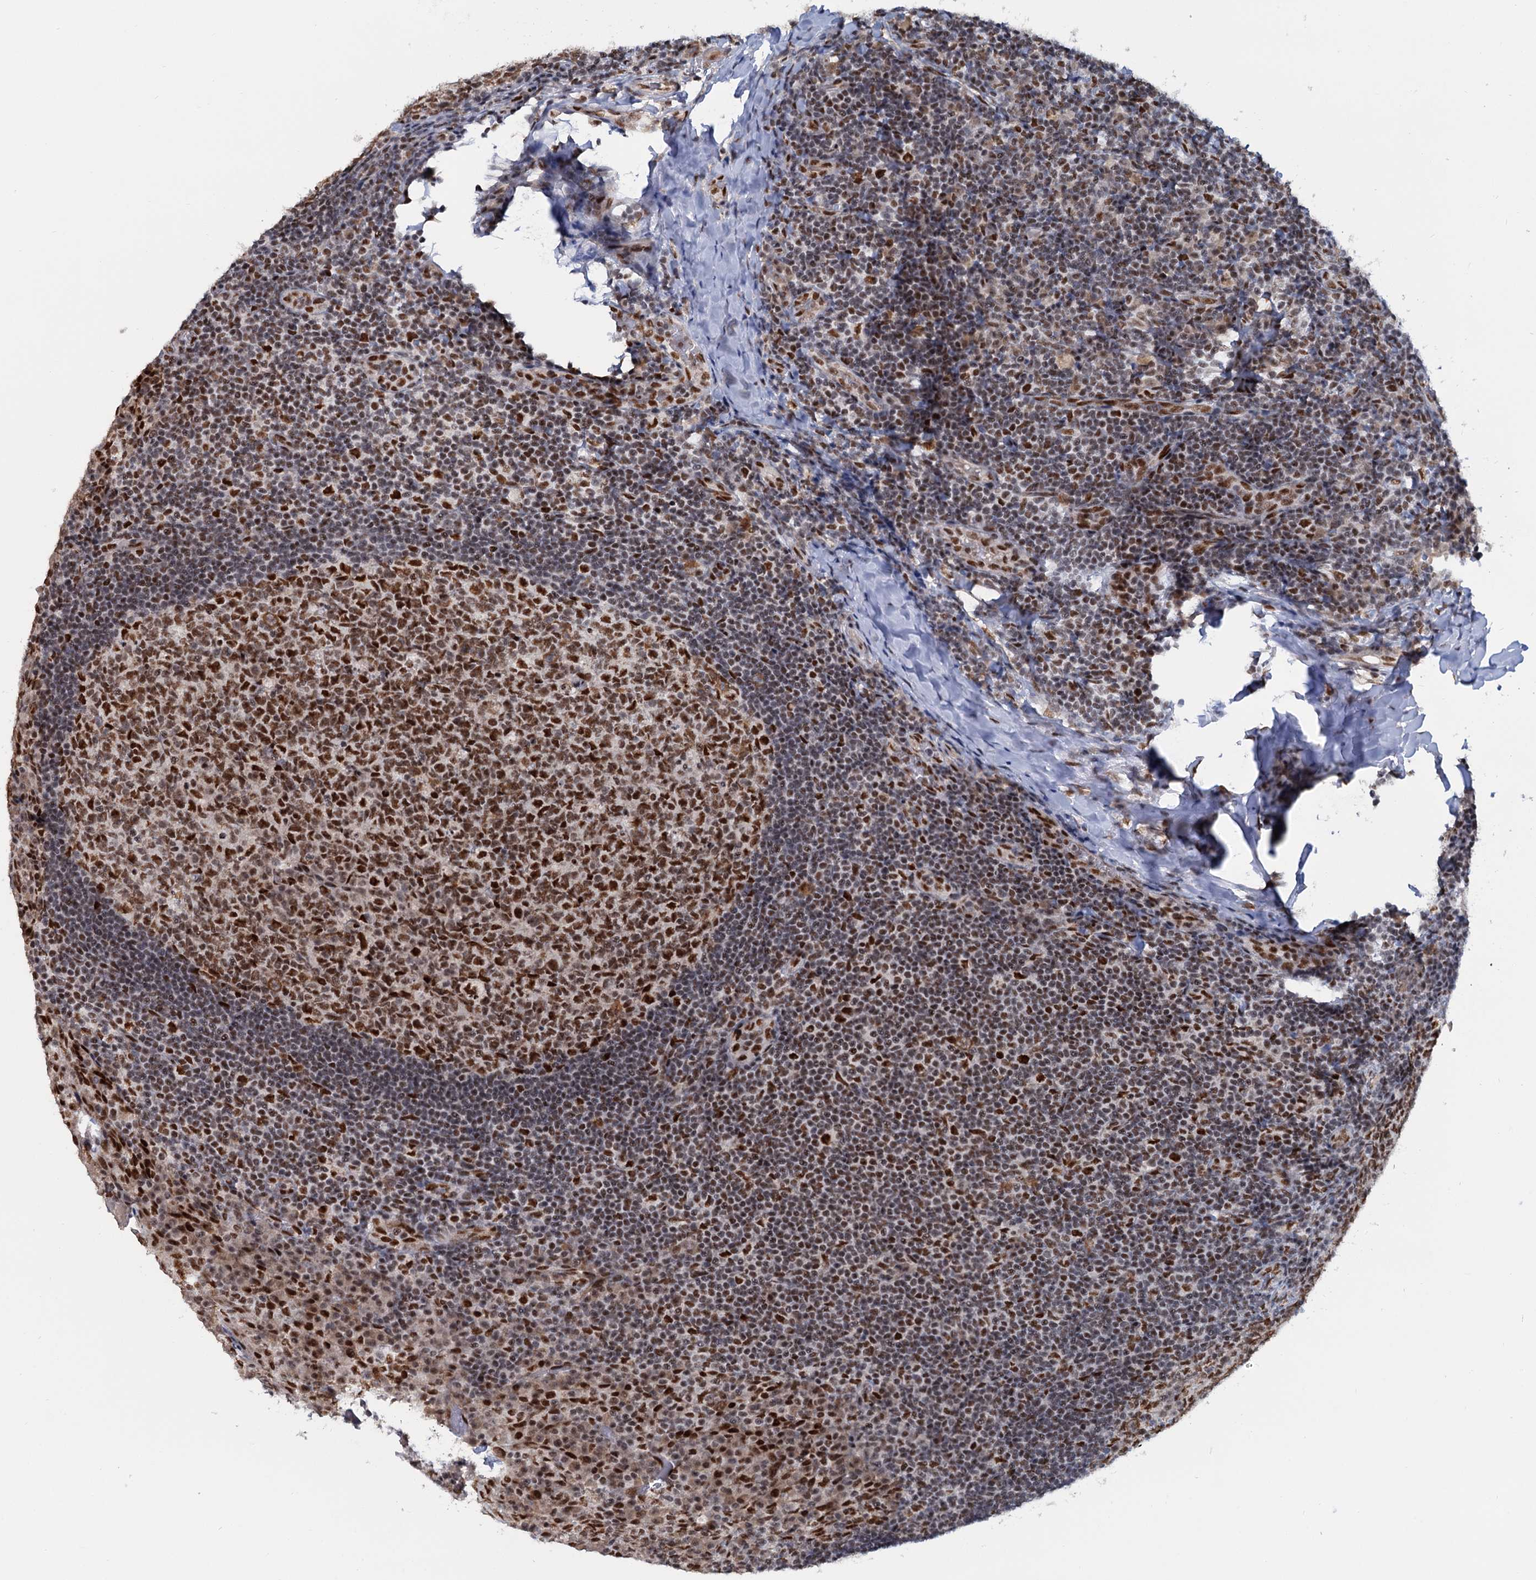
{"staining": {"intensity": "strong", "quantity": ">75%", "location": "cytoplasmic/membranous,nuclear"}, "tissue": "tonsil", "cell_type": "Germinal center cells", "image_type": "normal", "snomed": [{"axis": "morphology", "description": "Normal tissue, NOS"}, {"axis": "topography", "description": "Tonsil"}], "caption": "Protein staining of normal tonsil exhibits strong cytoplasmic/membranous,nuclear staining in approximately >75% of germinal center cells.", "gene": "WBP4", "patient": {"sex": "male", "age": 17}}